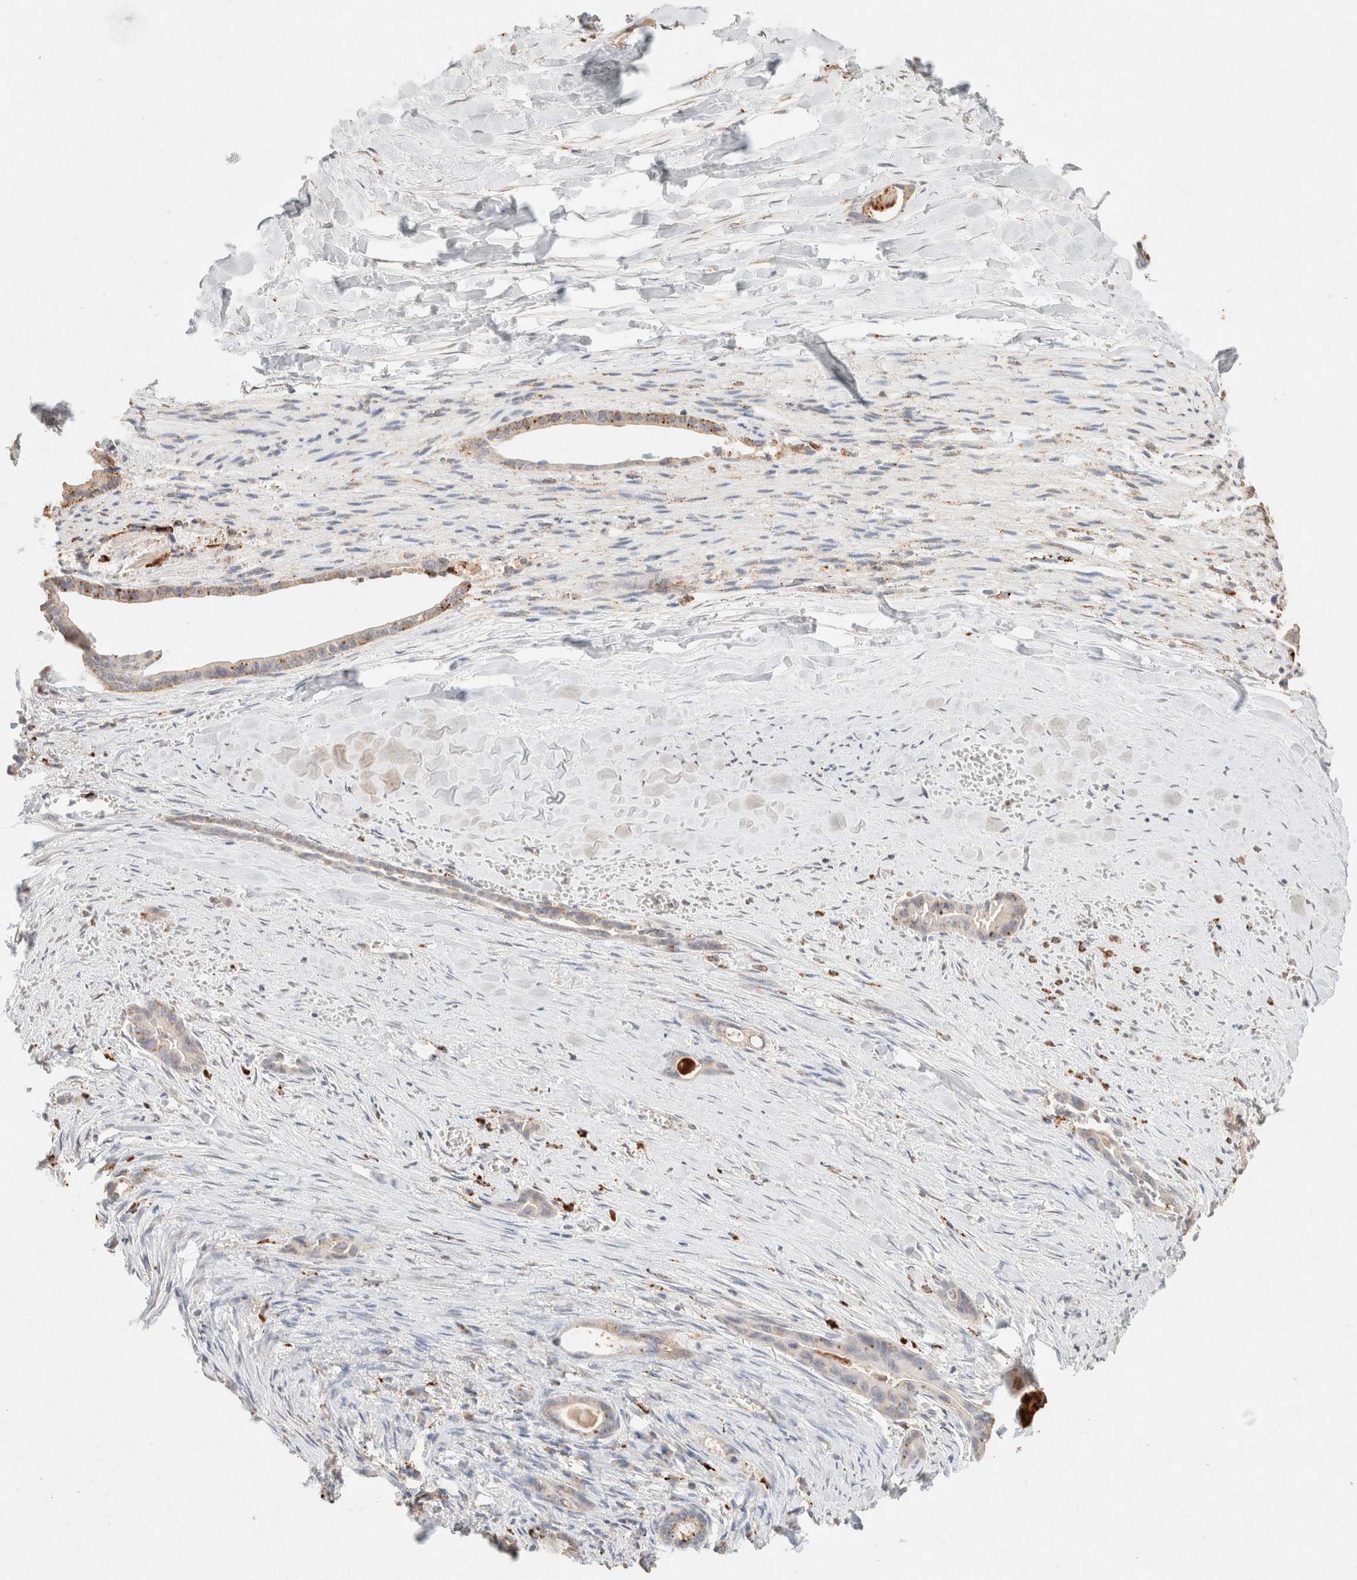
{"staining": {"intensity": "weak", "quantity": ">75%", "location": "cytoplasmic/membranous"}, "tissue": "liver cancer", "cell_type": "Tumor cells", "image_type": "cancer", "snomed": [{"axis": "morphology", "description": "Cholangiocarcinoma"}, {"axis": "topography", "description": "Liver"}], "caption": "The immunohistochemical stain labels weak cytoplasmic/membranous positivity in tumor cells of liver cancer tissue.", "gene": "CTSC", "patient": {"sex": "female", "age": 55}}